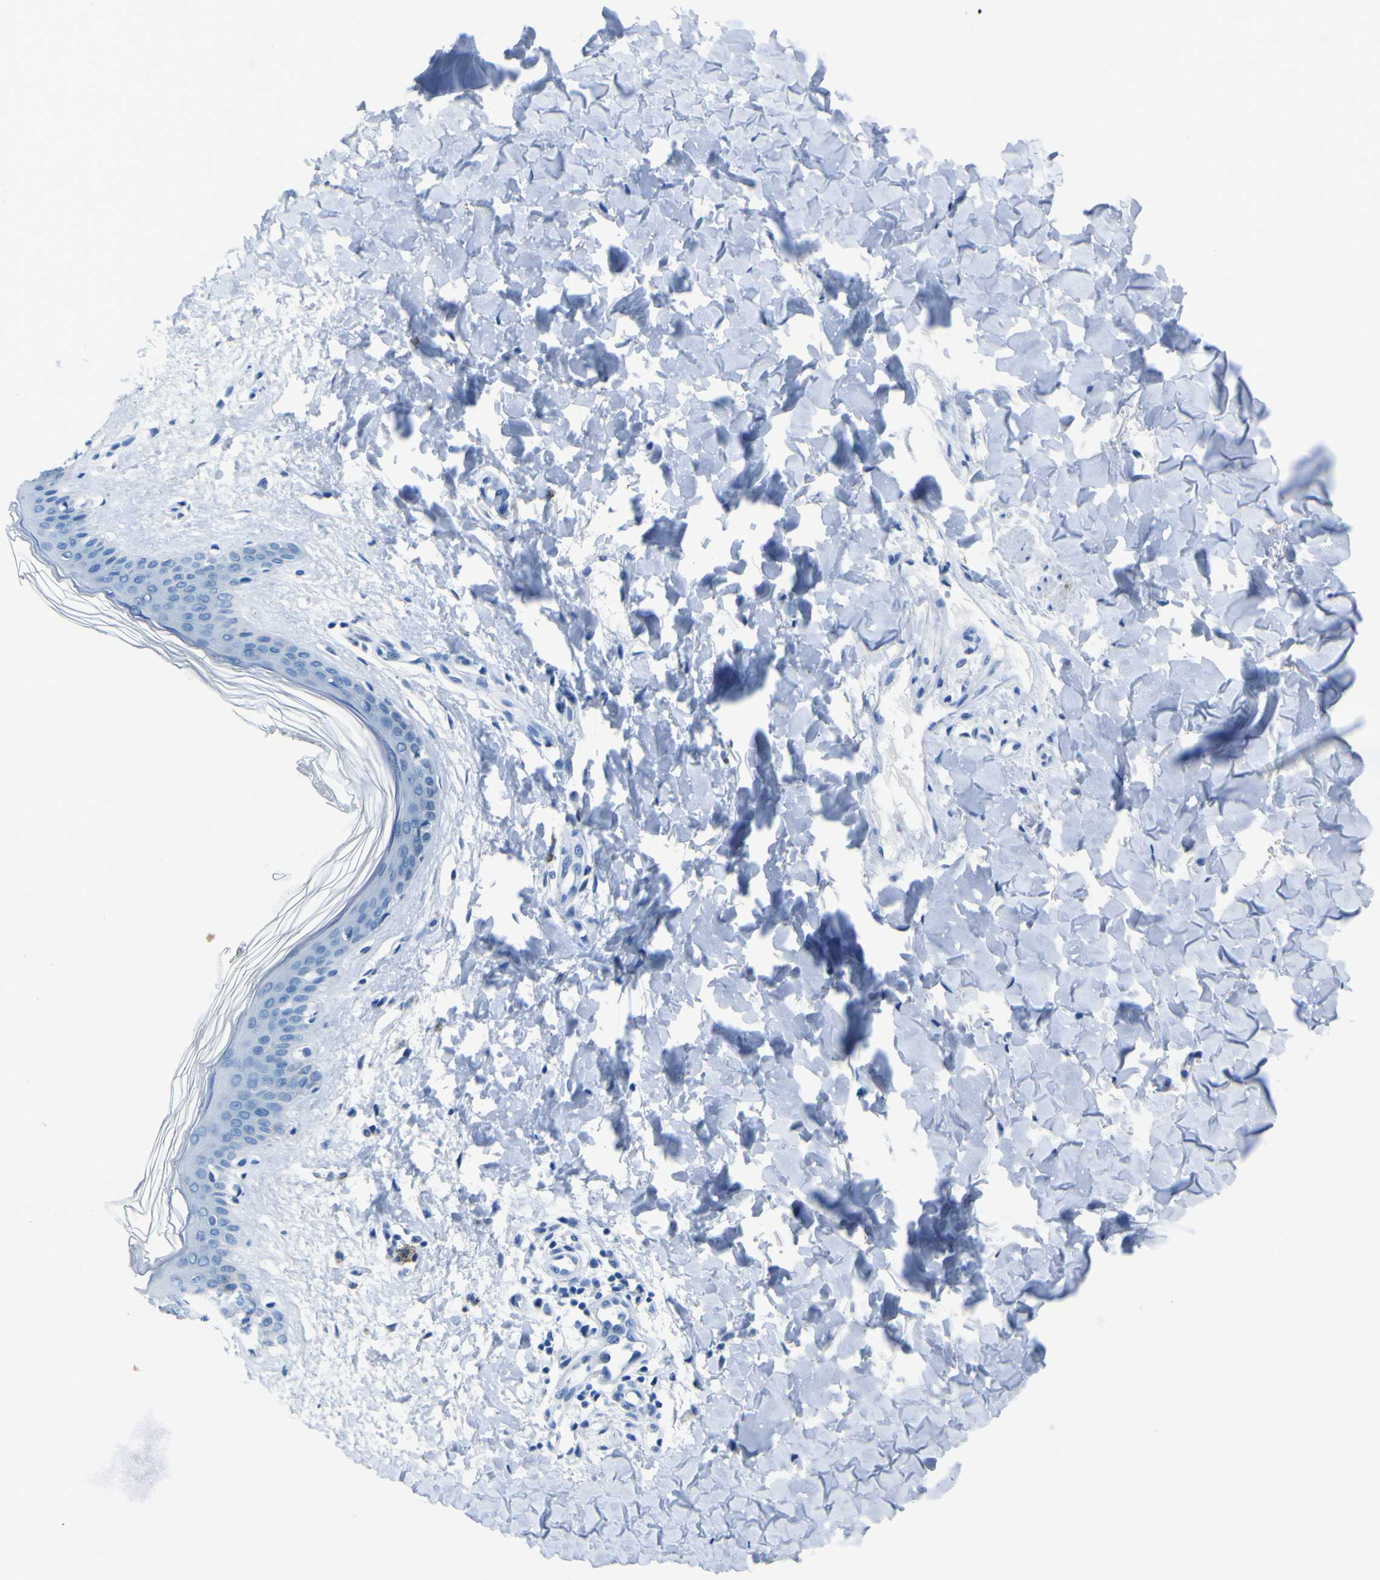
{"staining": {"intensity": "negative", "quantity": "none", "location": "none"}, "tissue": "skin", "cell_type": "Fibroblasts", "image_type": "normal", "snomed": [{"axis": "morphology", "description": "Normal tissue, NOS"}, {"axis": "topography", "description": "Skin"}], "caption": "A high-resolution photomicrograph shows immunohistochemistry staining of unremarkable skin, which demonstrates no significant positivity in fibroblasts.", "gene": "PHKG1", "patient": {"sex": "female", "age": 41}}